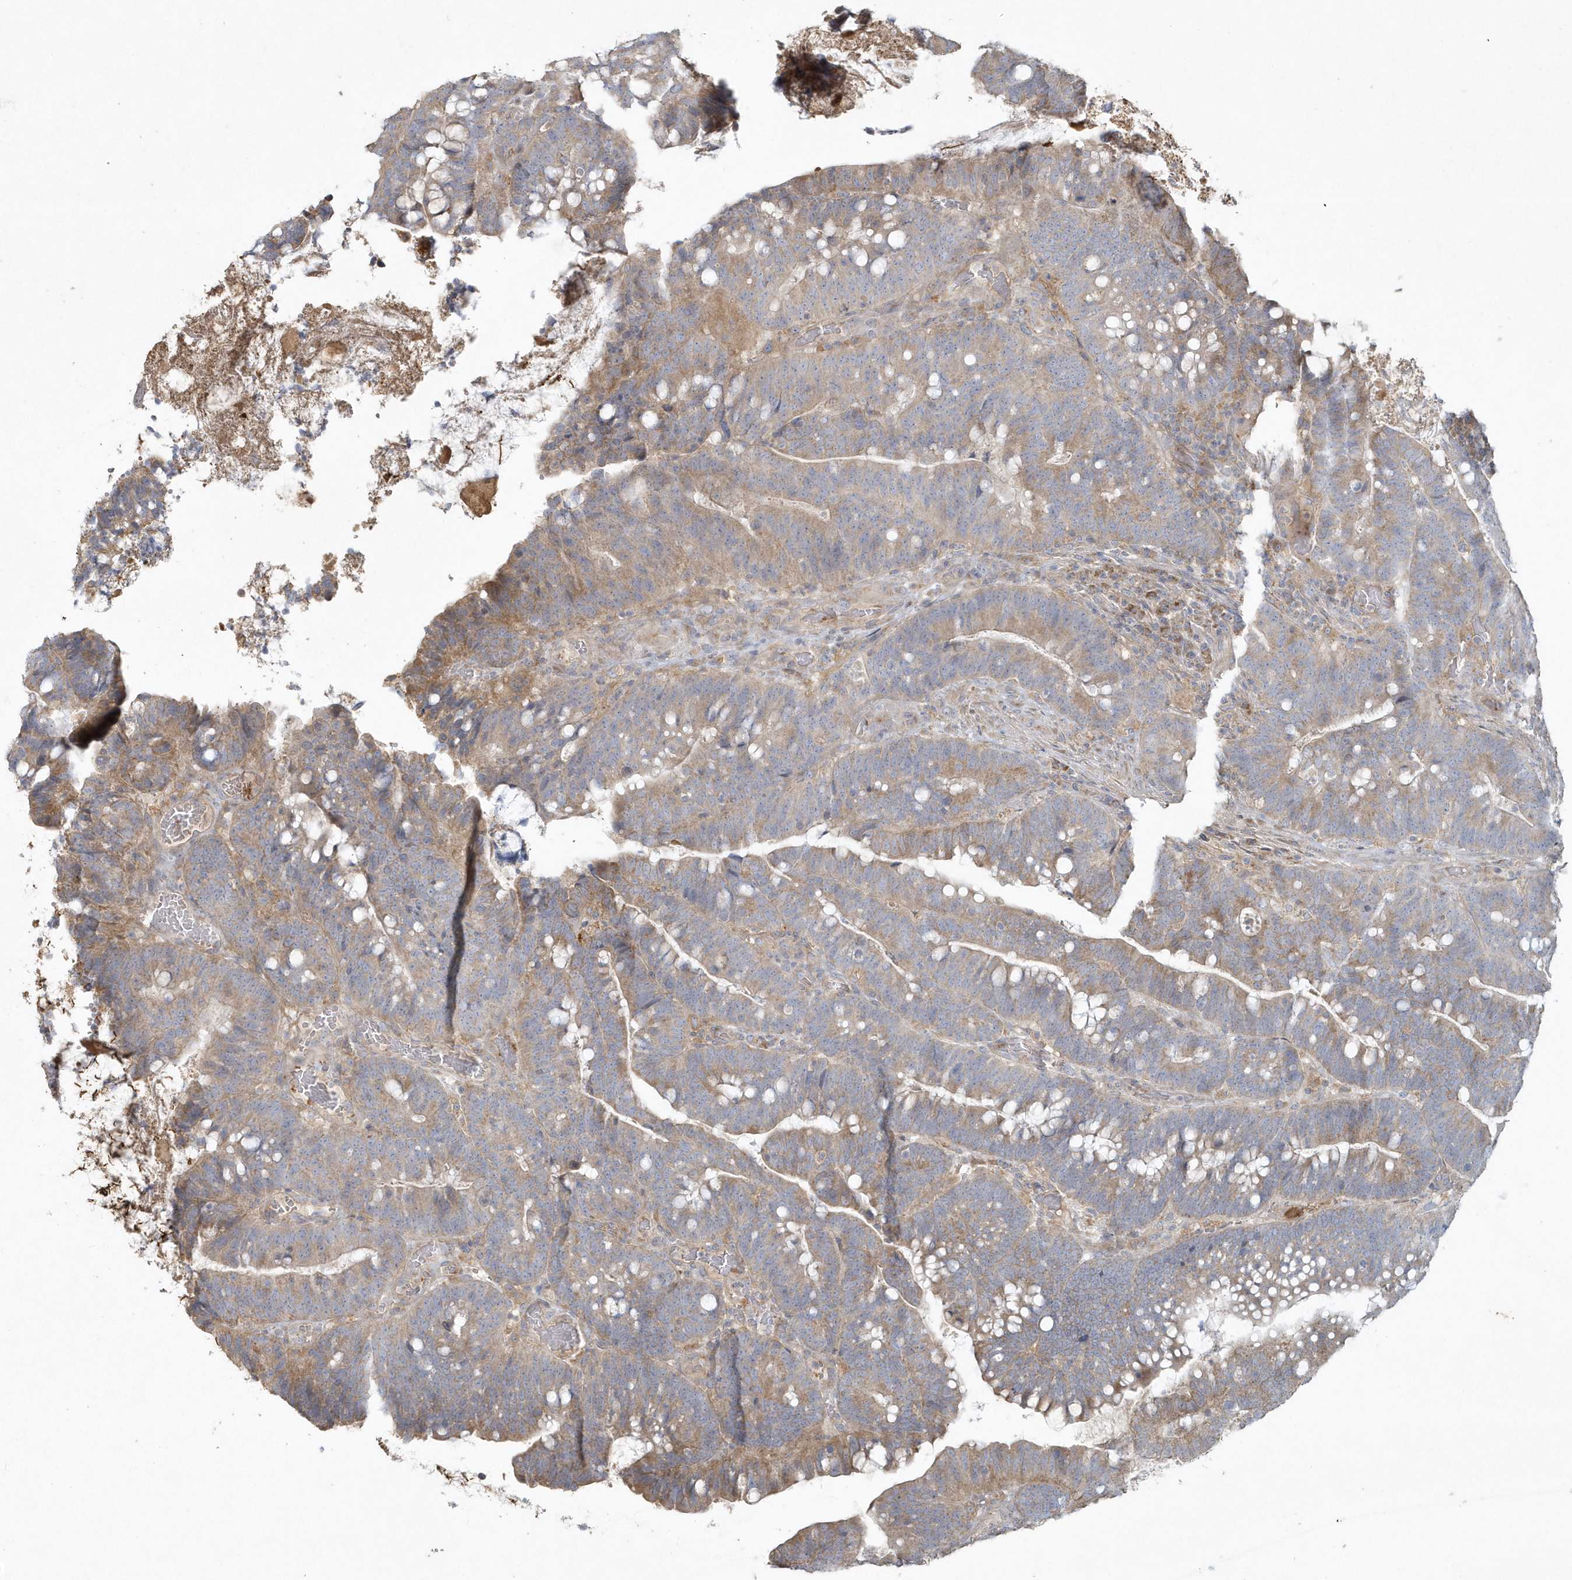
{"staining": {"intensity": "weak", "quantity": ">75%", "location": "cytoplasmic/membranous"}, "tissue": "colorectal cancer", "cell_type": "Tumor cells", "image_type": "cancer", "snomed": [{"axis": "morphology", "description": "Adenocarcinoma, NOS"}, {"axis": "topography", "description": "Colon"}], "caption": "Immunohistochemistry (IHC) of adenocarcinoma (colorectal) demonstrates low levels of weak cytoplasmic/membranous positivity in approximately >75% of tumor cells.", "gene": "BLTP3A", "patient": {"sex": "female", "age": 66}}